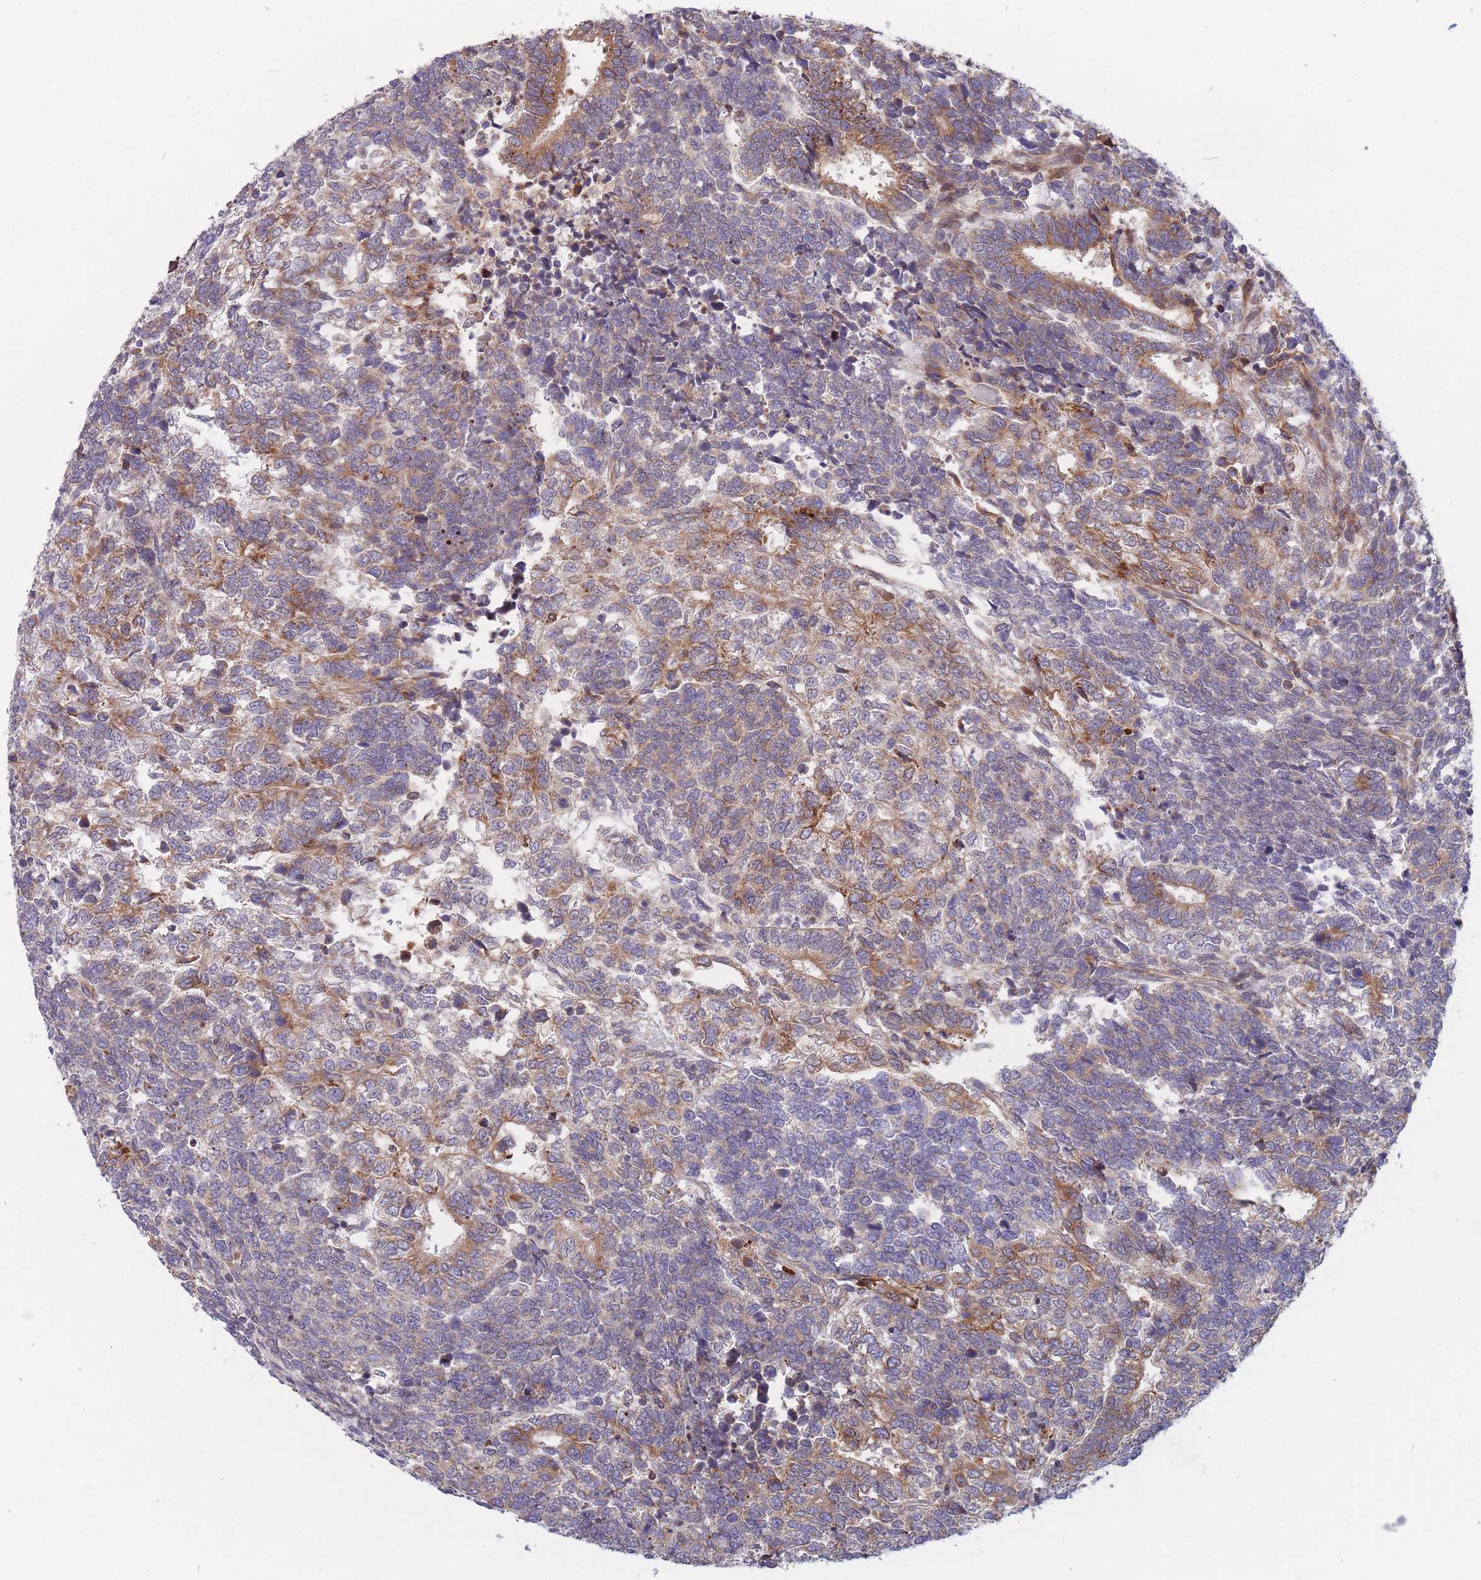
{"staining": {"intensity": "moderate", "quantity": "<25%", "location": "cytoplasmic/membranous"}, "tissue": "testis cancer", "cell_type": "Tumor cells", "image_type": "cancer", "snomed": [{"axis": "morphology", "description": "Carcinoma, Embryonal, NOS"}, {"axis": "topography", "description": "Testis"}], "caption": "Brown immunohistochemical staining in human embryonal carcinoma (testis) demonstrates moderate cytoplasmic/membranous expression in about <25% of tumor cells.", "gene": "TMEM131L", "patient": {"sex": "male", "age": 23}}